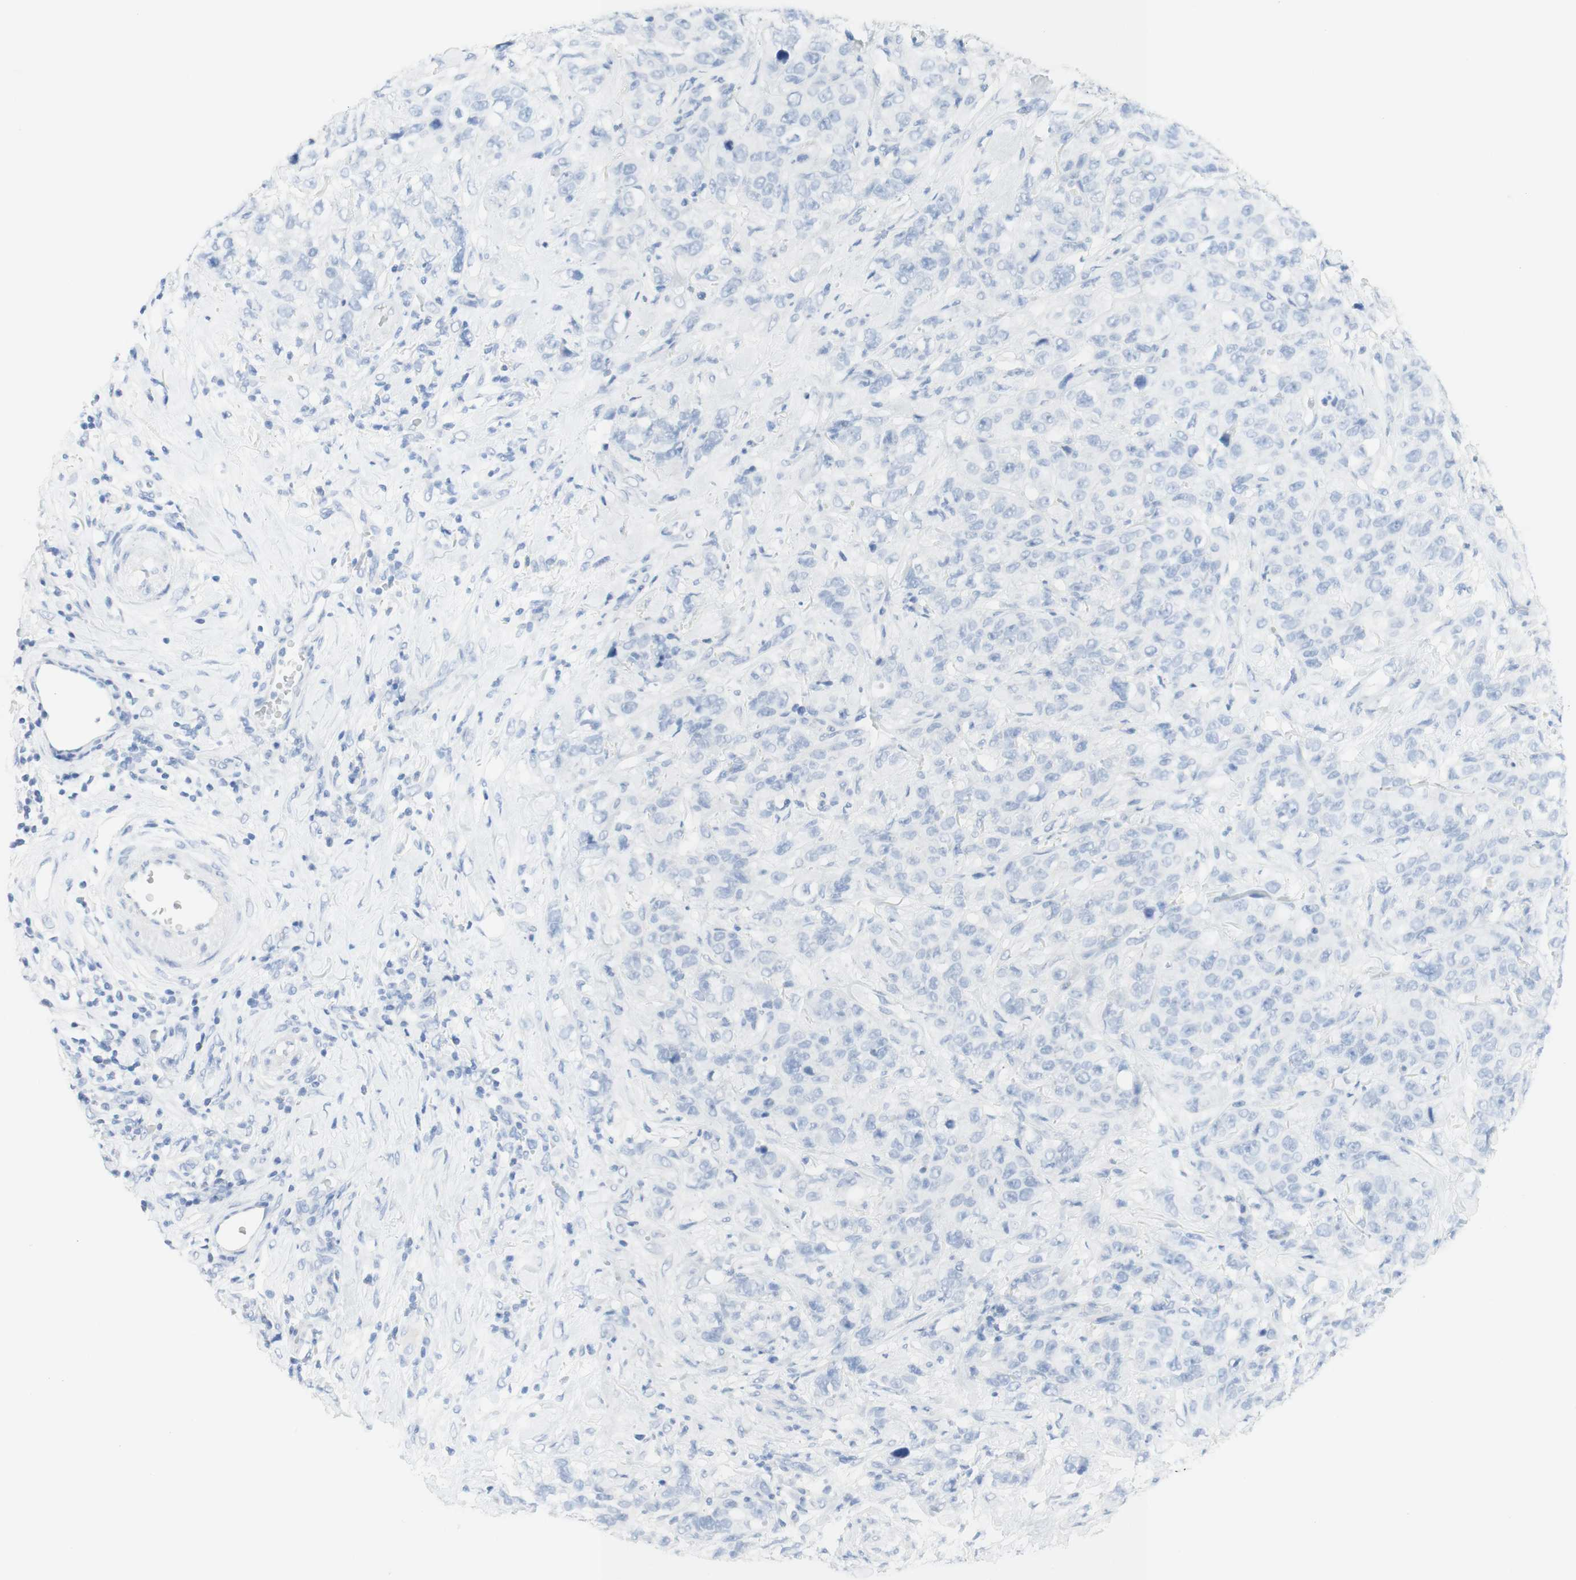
{"staining": {"intensity": "negative", "quantity": "none", "location": "none"}, "tissue": "stomach cancer", "cell_type": "Tumor cells", "image_type": "cancer", "snomed": [{"axis": "morphology", "description": "Adenocarcinoma, NOS"}, {"axis": "topography", "description": "Stomach"}], "caption": "Adenocarcinoma (stomach) was stained to show a protein in brown. There is no significant staining in tumor cells. (DAB IHC with hematoxylin counter stain).", "gene": "TPO", "patient": {"sex": "male", "age": 48}}